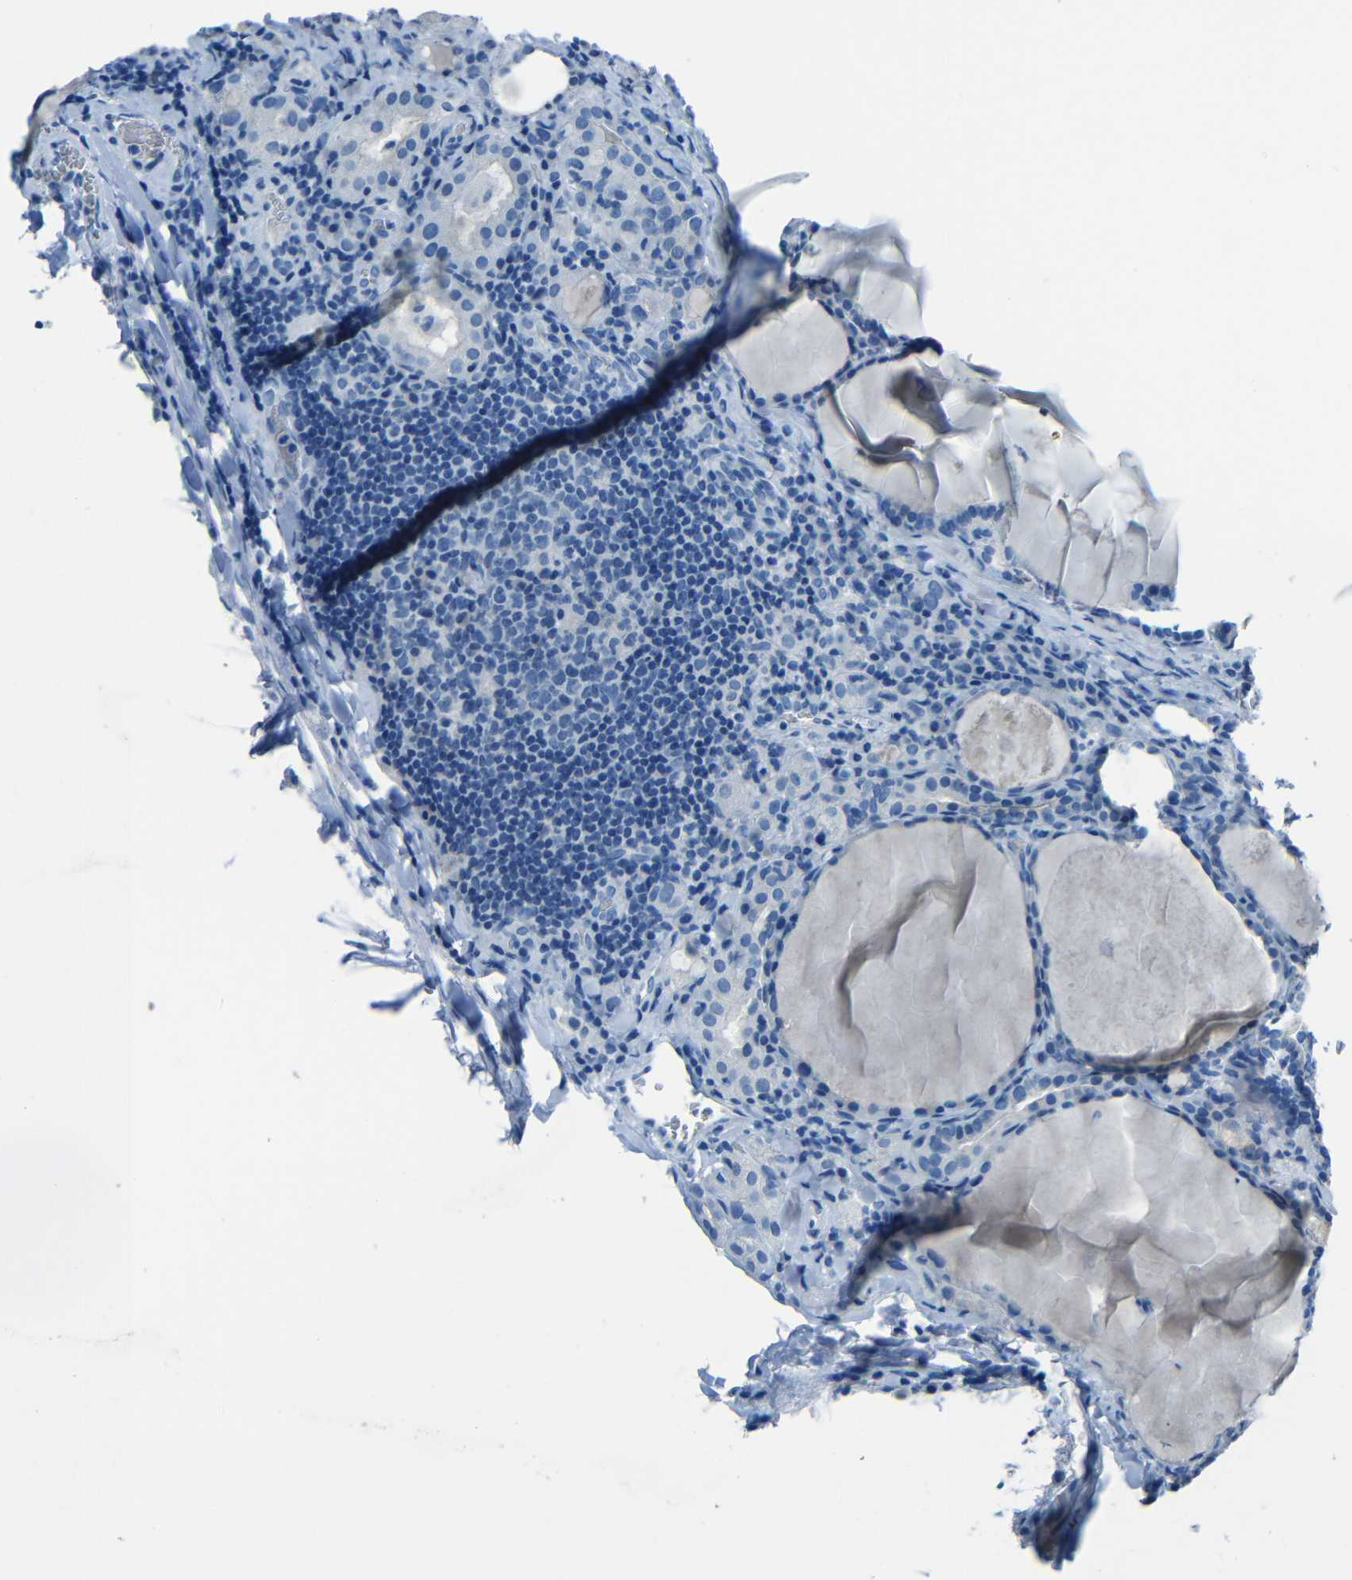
{"staining": {"intensity": "negative", "quantity": "none", "location": "none"}, "tissue": "thyroid cancer", "cell_type": "Tumor cells", "image_type": "cancer", "snomed": [{"axis": "morphology", "description": "Papillary adenocarcinoma, NOS"}, {"axis": "topography", "description": "Thyroid gland"}], "caption": "High power microscopy histopathology image of an immunohistochemistry (IHC) micrograph of thyroid cancer, revealing no significant expression in tumor cells.", "gene": "FBN2", "patient": {"sex": "female", "age": 42}}